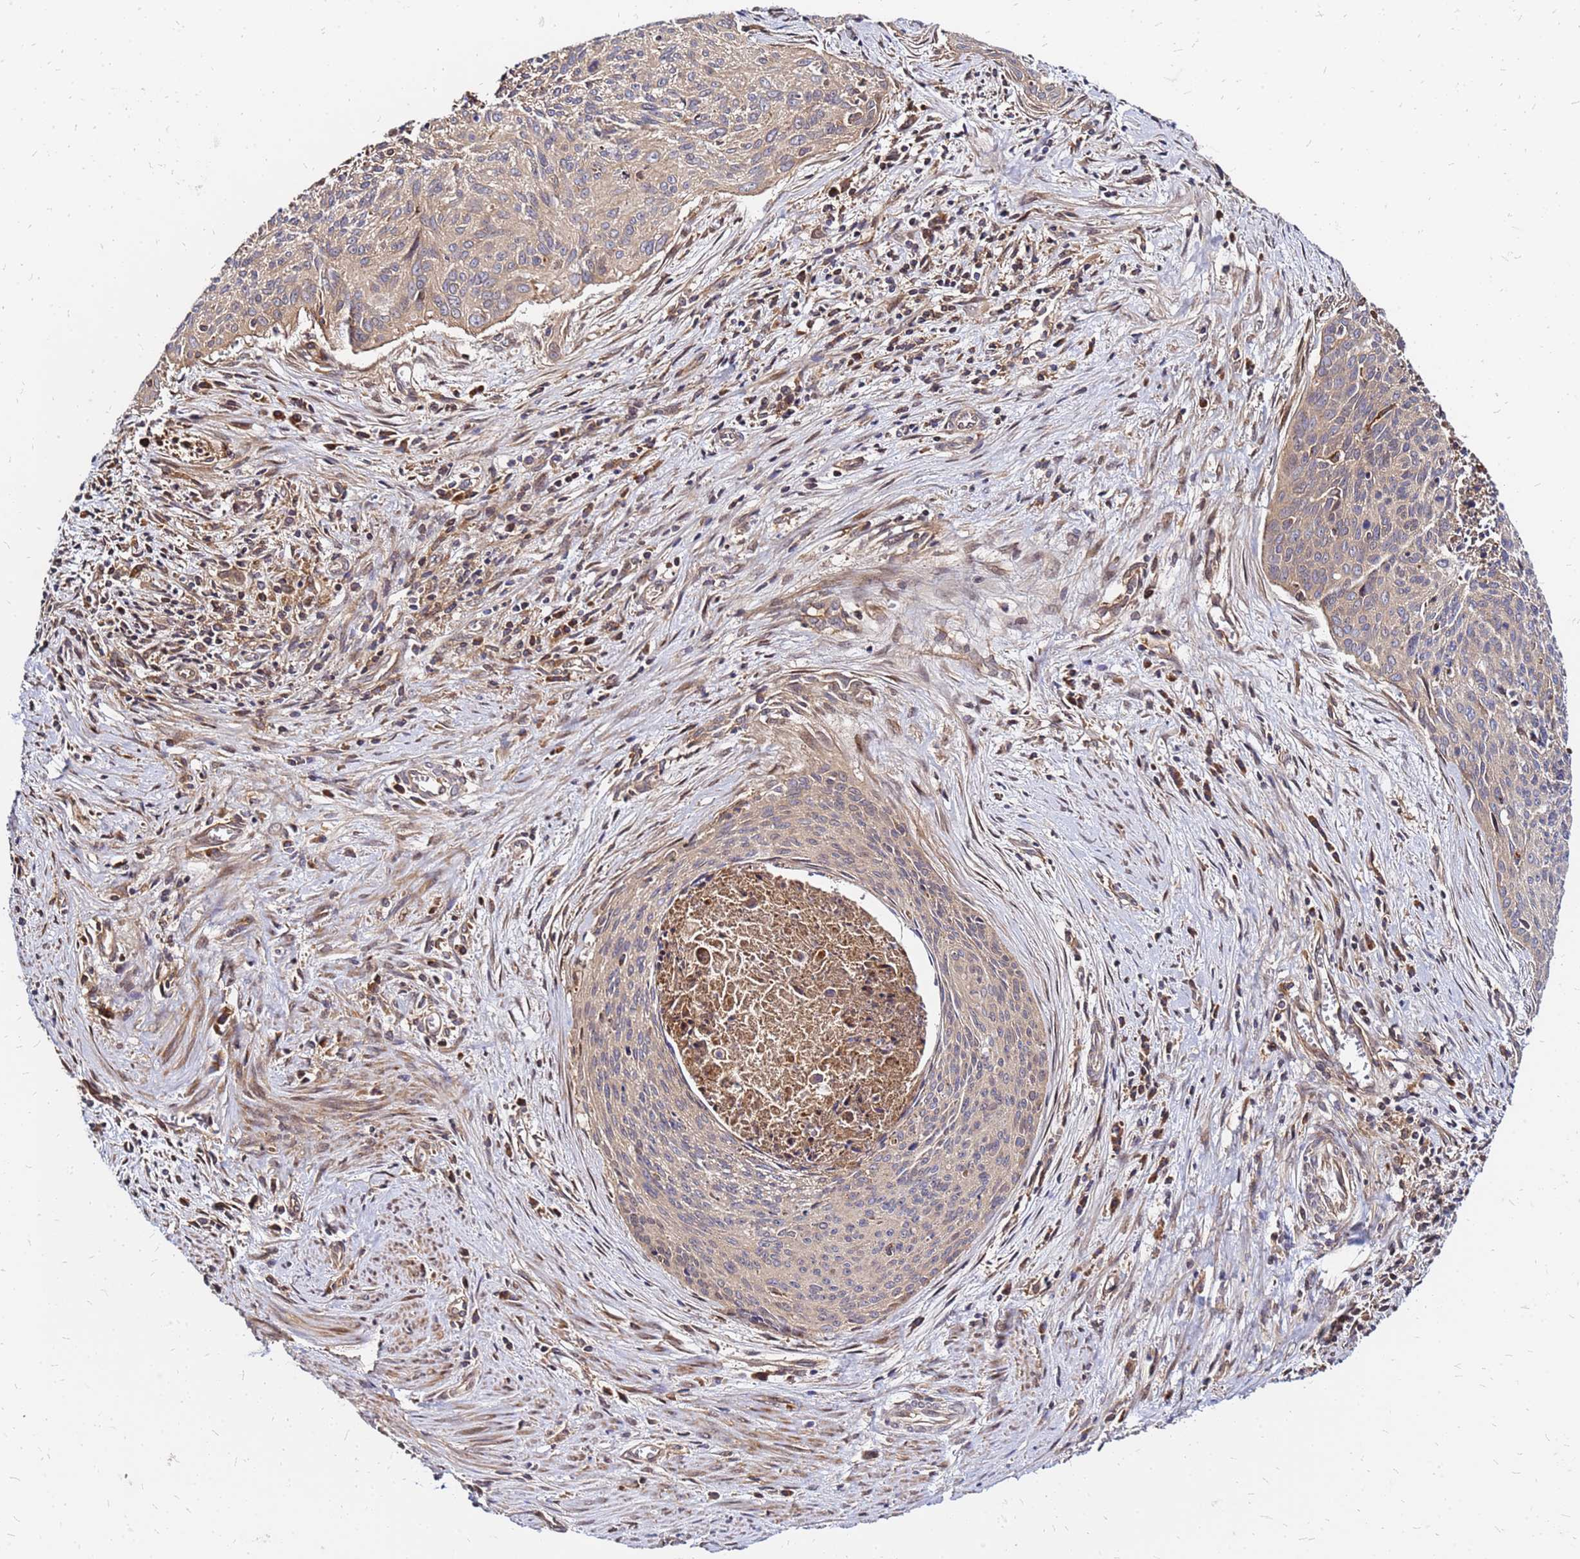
{"staining": {"intensity": "weak", "quantity": "25%-75%", "location": "cytoplasmic/membranous"}, "tissue": "cervical cancer", "cell_type": "Tumor cells", "image_type": "cancer", "snomed": [{"axis": "morphology", "description": "Squamous cell carcinoma, NOS"}, {"axis": "topography", "description": "Cervix"}], "caption": "Immunohistochemistry photomicrograph of neoplastic tissue: human squamous cell carcinoma (cervical) stained using immunohistochemistry (IHC) demonstrates low levels of weak protein expression localized specifically in the cytoplasmic/membranous of tumor cells, appearing as a cytoplasmic/membranous brown color.", "gene": "CYBC1", "patient": {"sex": "female", "age": 55}}